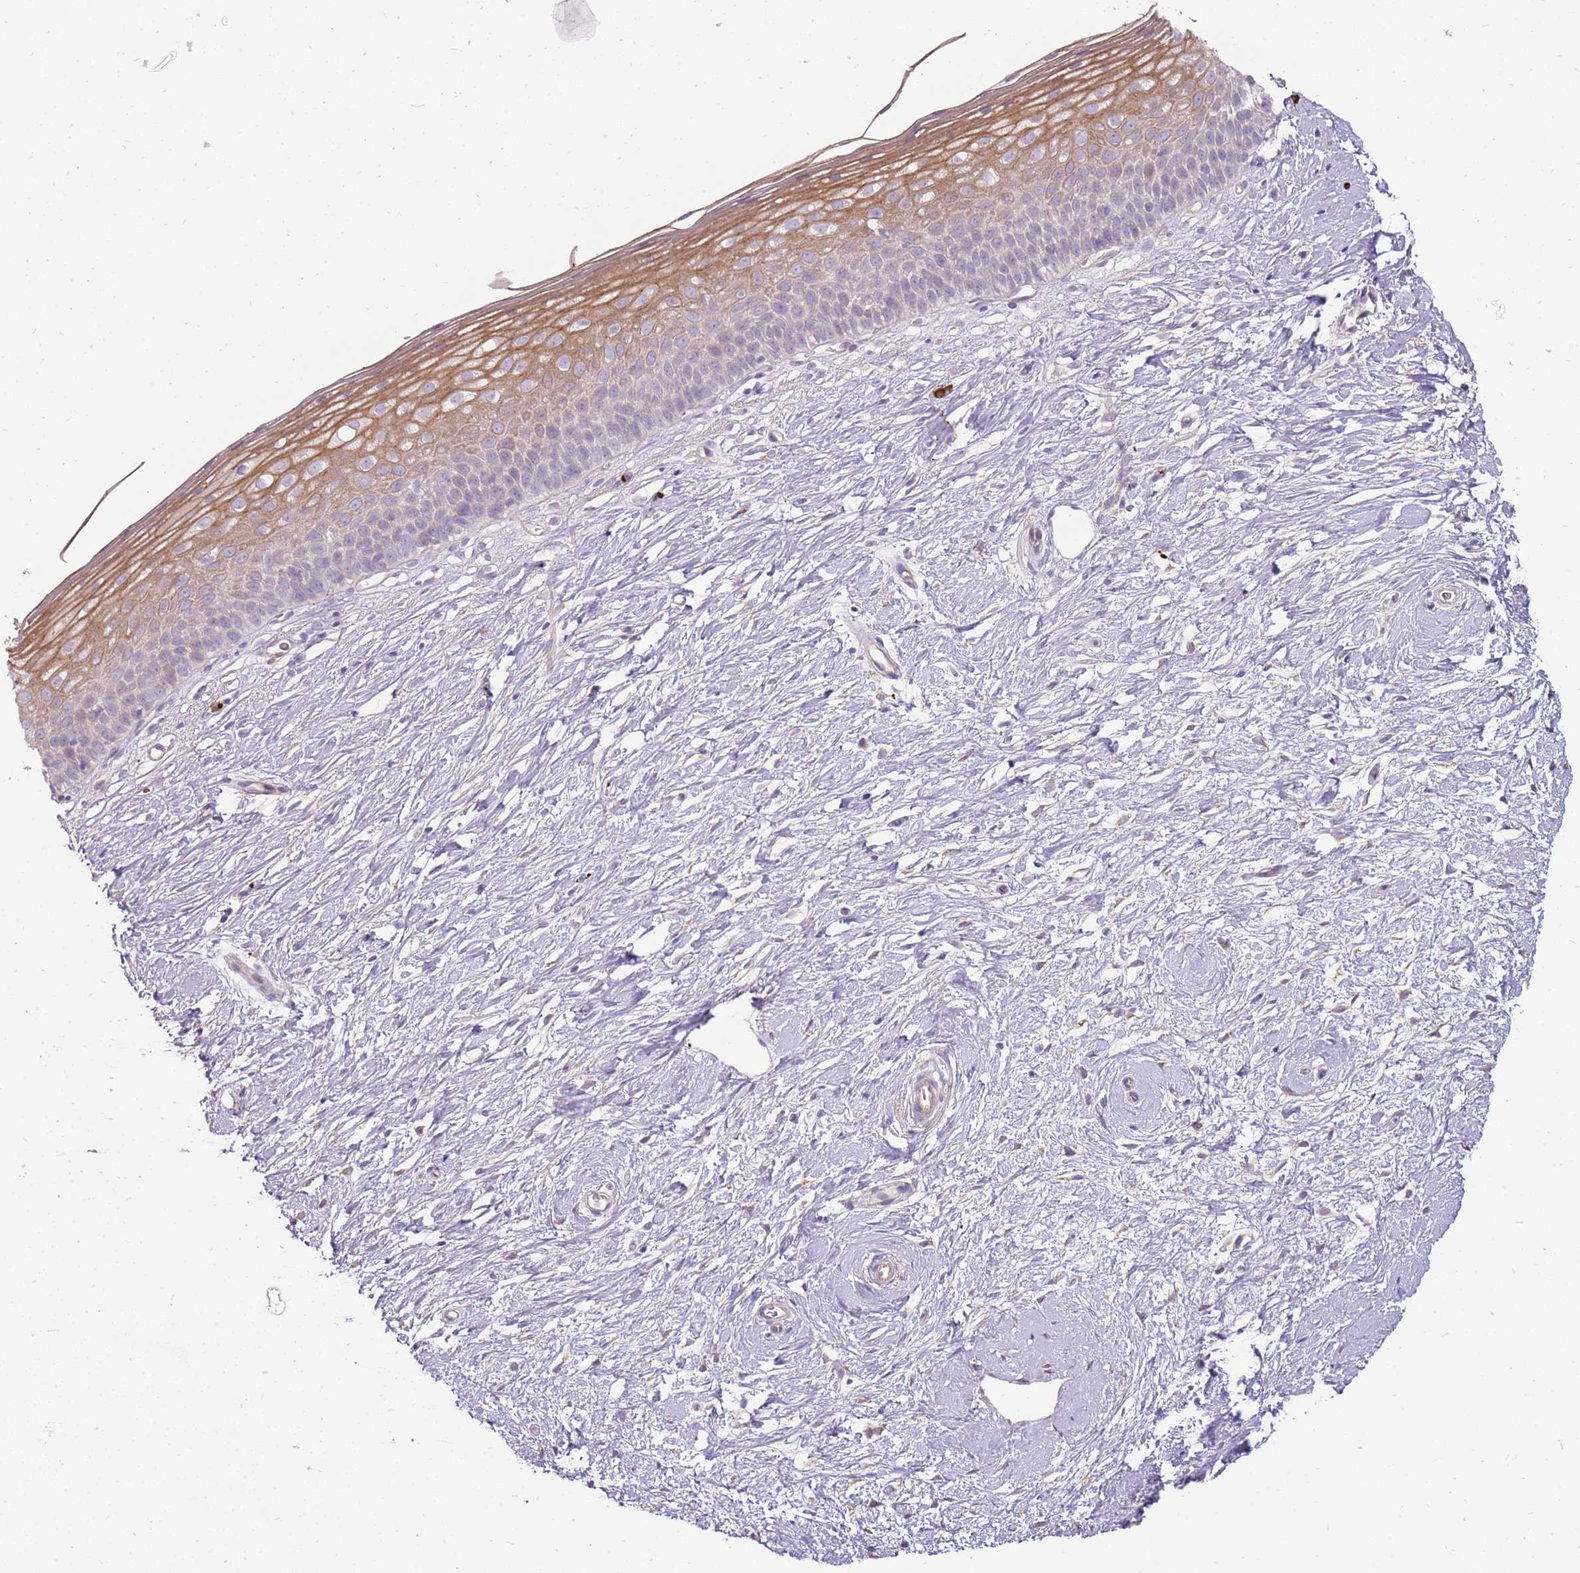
{"staining": {"intensity": "negative", "quantity": "none", "location": "none"}, "tissue": "cervix", "cell_type": "Glandular cells", "image_type": "normal", "snomed": [{"axis": "morphology", "description": "Normal tissue, NOS"}, {"axis": "topography", "description": "Cervix"}], "caption": "A high-resolution histopathology image shows immunohistochemistry (IHC) staining of unremarkable cervix, which demonstrates no significant expression in glandular cells. (DAB IHC with hematoxylin counter stain).", "gene": "MCUB", "patient": {"sex": "female", "age": 57}}